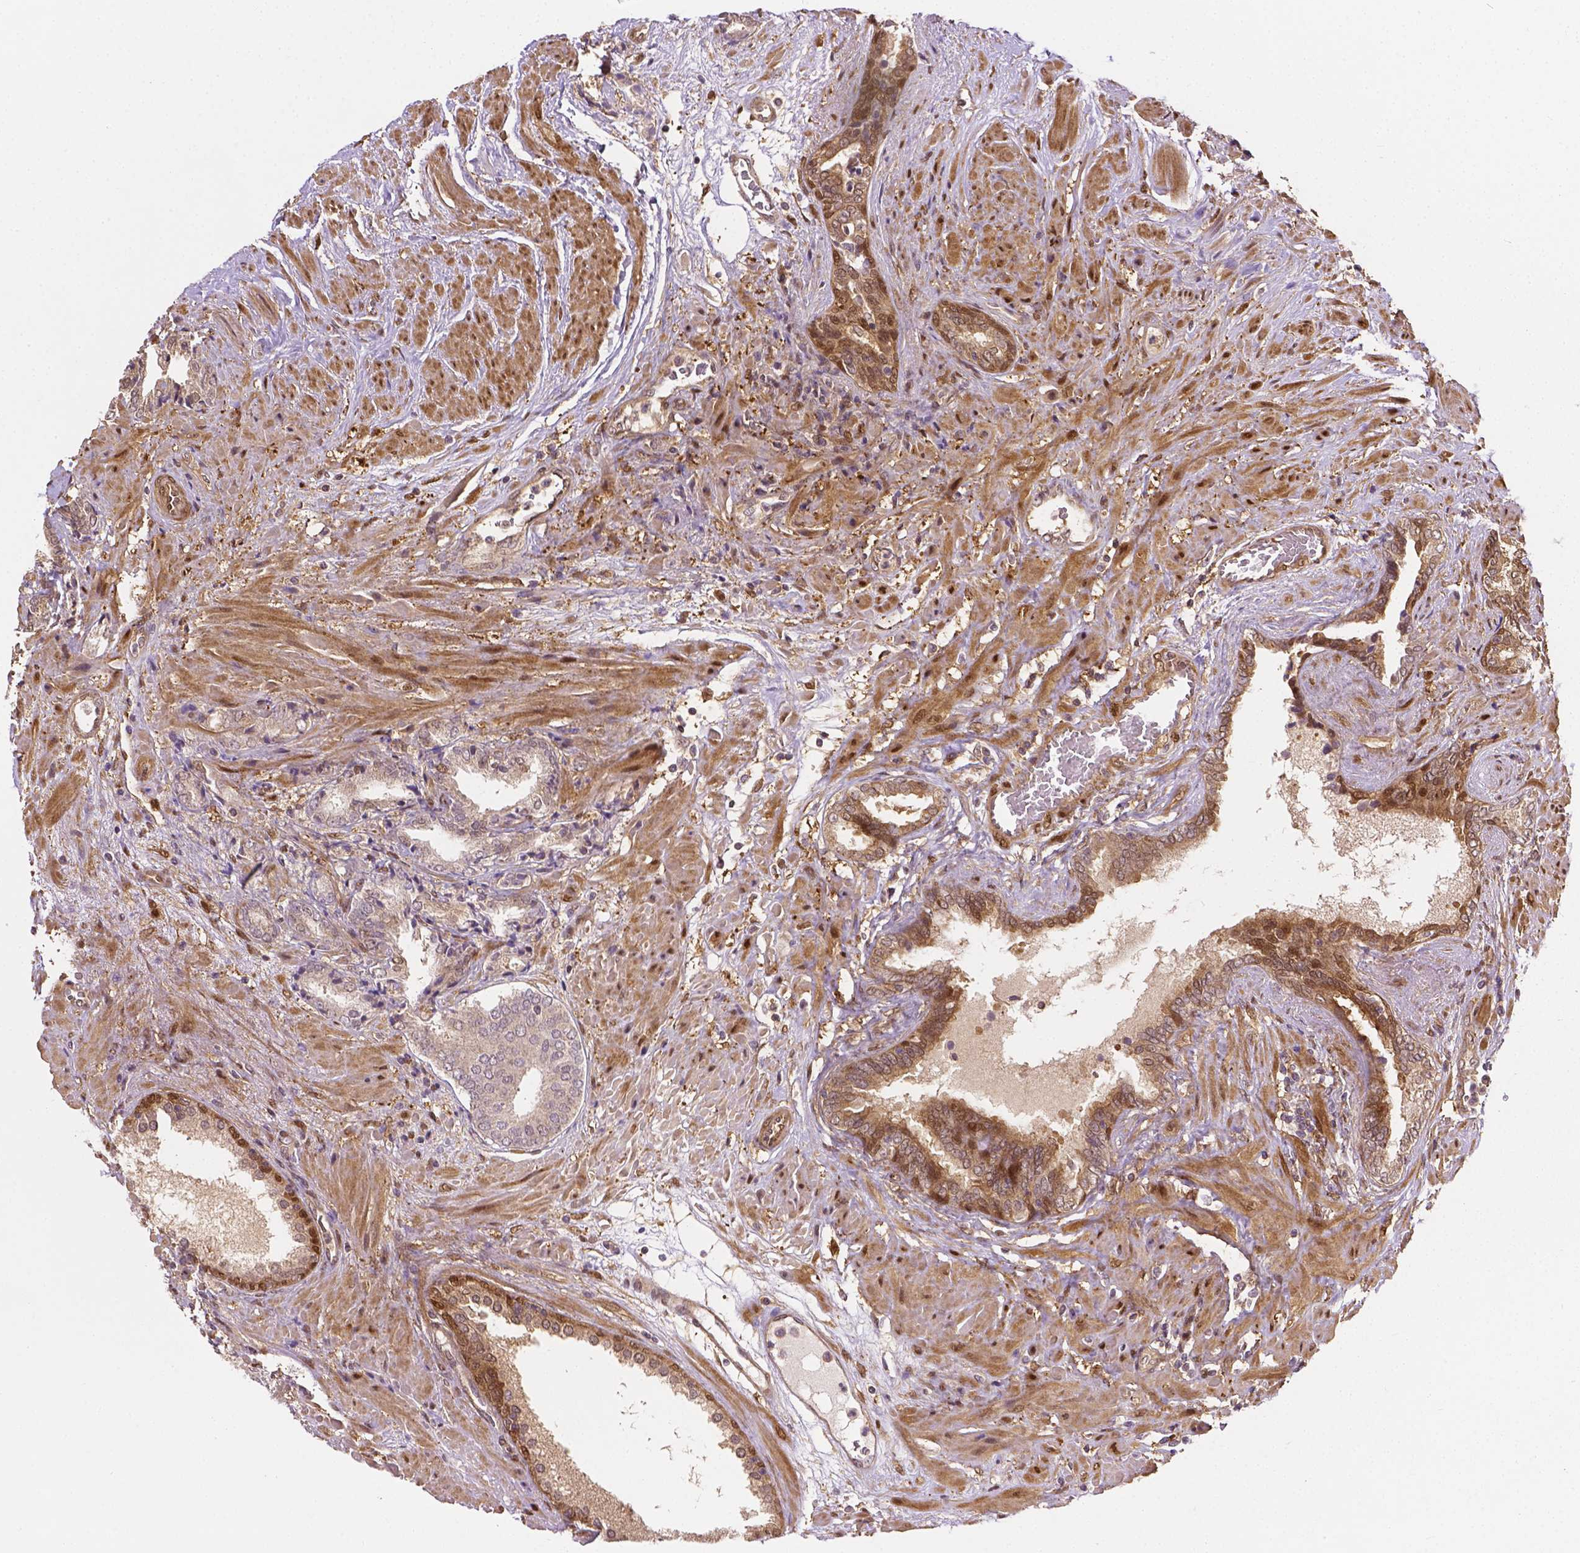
{"staining": {"intensity": "negative", "quantity": "none", "location": "none"}, "tissue": "prostate cancer", "cell_type": "Tumor cells", "image_type": "cancer", "snomed": [{"axis": "morphology", "description": "Adenocarcinoma, High grade"}, {"axis": "topography", "description": "Prostate"}], "caption": "Prostate cancer (adenocarcinoma (high-grade)) was stained to show a protein in brown. There is no significant expression in tumor cells.", "gene": "YAP1", "patient": {"sex": "male", "age": 56}}